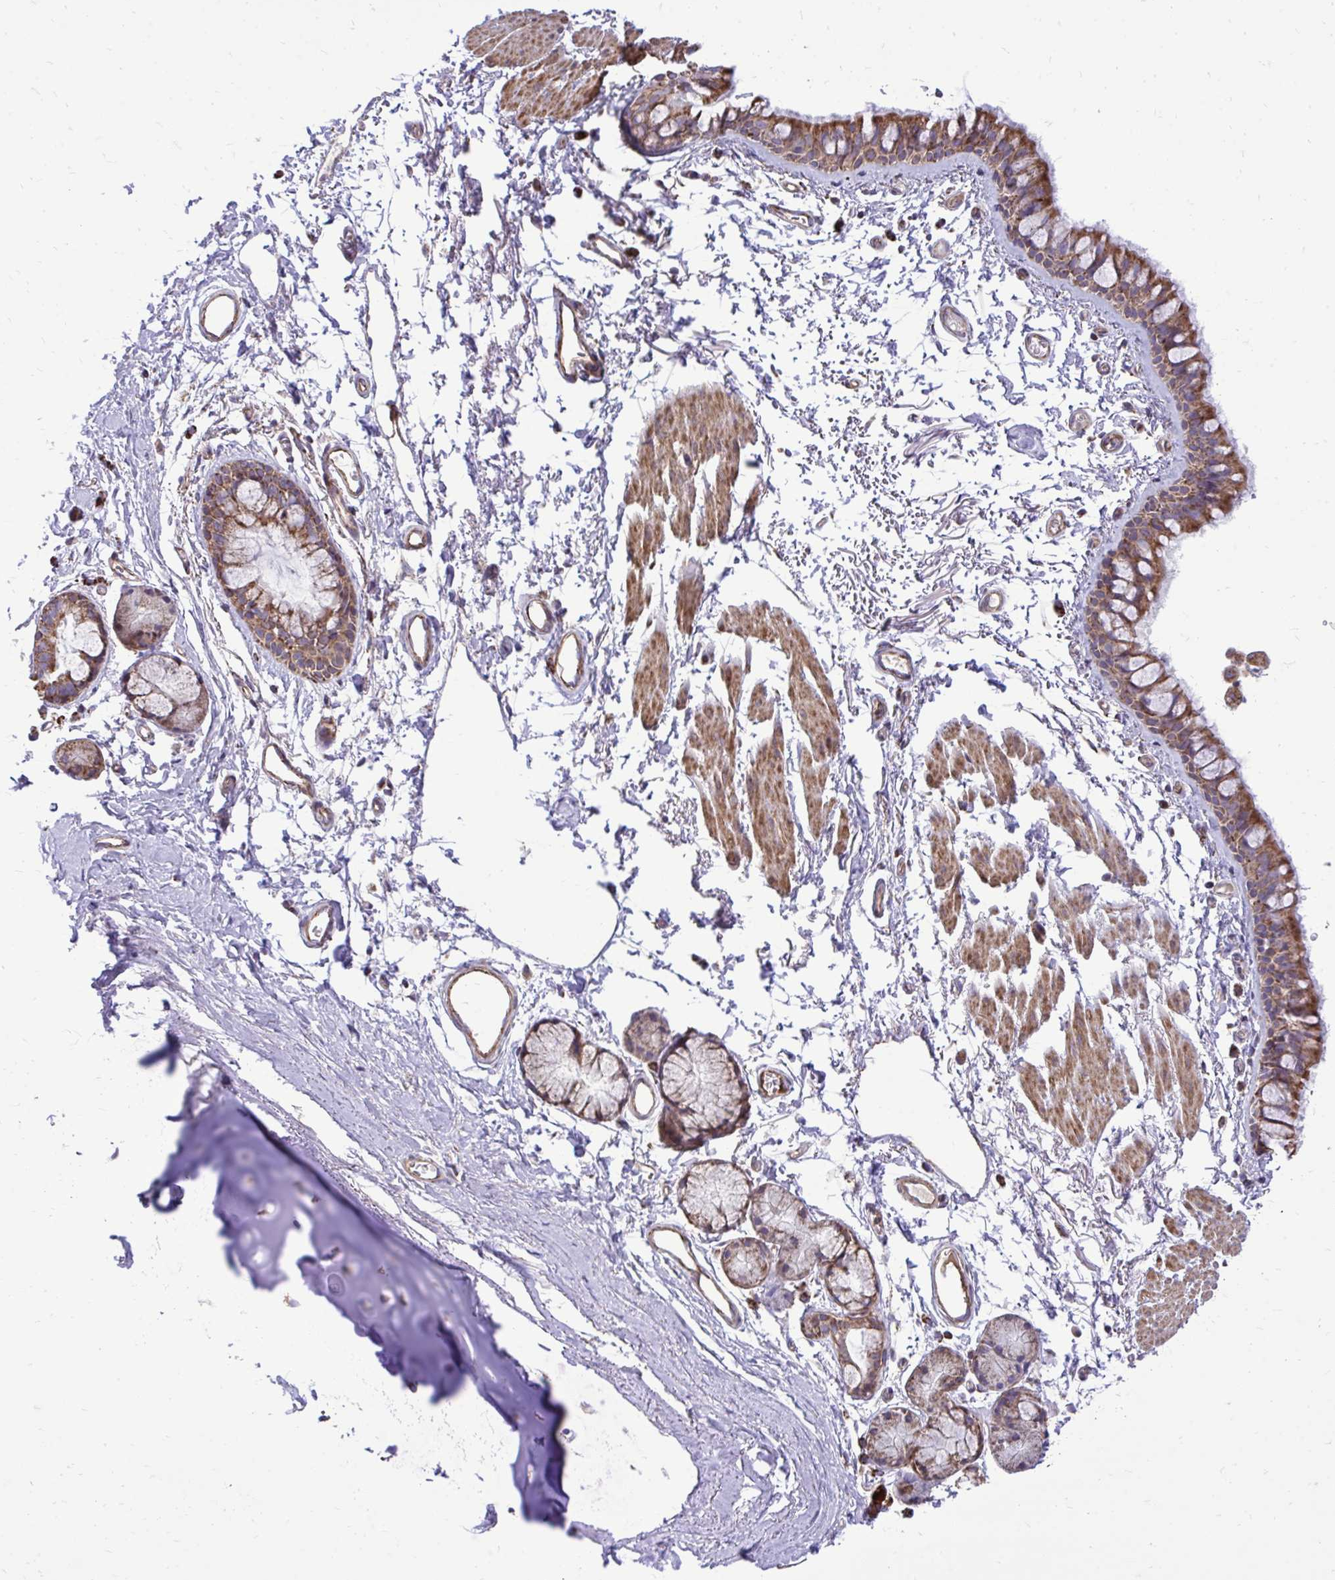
{"staining": {"intensity": "moderate", "quantity": ">75%", "location": "cytoplasmic/membranous"}, "tissue": "bronchus", "cell_type": "Respiratory epithelial cells", "image_type": "normal", "snomed": [{"axis": "morphology", "description": "Normal tissue, NOS"}, {"axis": "topography", "description": "Cartilage tissue"}, {"axis": "topography", "description": "Bronchus"}], "caption": "A high-resolution photomicrograph shows IHC staining of unremarkable bronchus, which reveals moderate cytoplasmic/membranous expression in about >75% of respiratory epithelial cells. The protein of interest is stained brown, and the nuclei are stained in blue (DAB IHC with brightfield microscopy, high magnification).", "gene": "ATP13A2", "patient": {"sex": "female", "age": 79}}